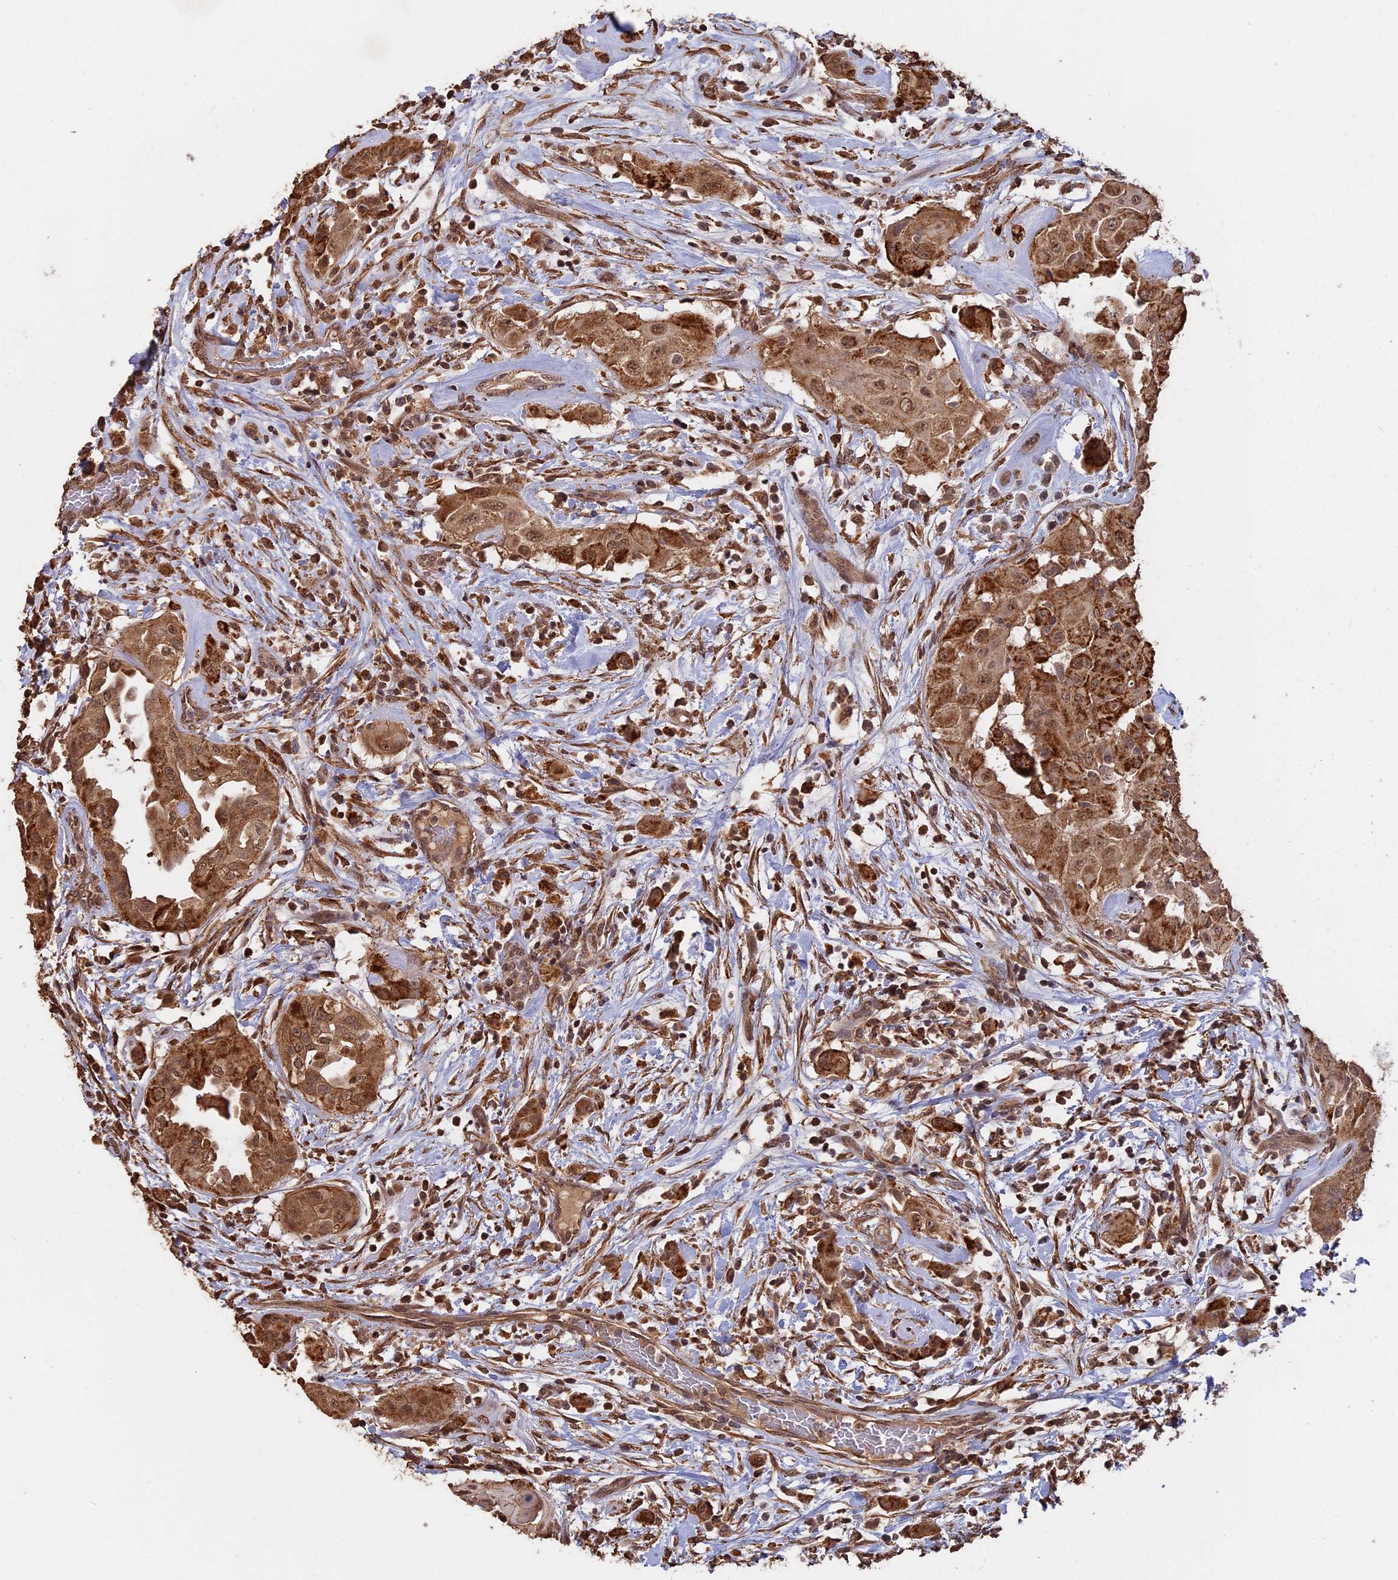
{"staining": {"intensity": "strong", "quantity": ">75%", "location": "cytoplasmic/membranous,nuclear"}, "tissue": "thyroid cancer", "cell_type": "Tumor cells", "image_type": "cancer", "snomed": [{"axis": "morphology", "description": "Papillary adenocarcinoma, NOS"}, {"axis": "topography", "description": "Thyroid gland"}], "caption": "Papillary adenocarcinoma (thyroid) stained with IHC demonstrates strong cytoplasmic/membranous and nuclear expression in approximately >75% of tumor cells.", "gene": "FAM210B", "patient": {"sex": "female", "age": 59}}